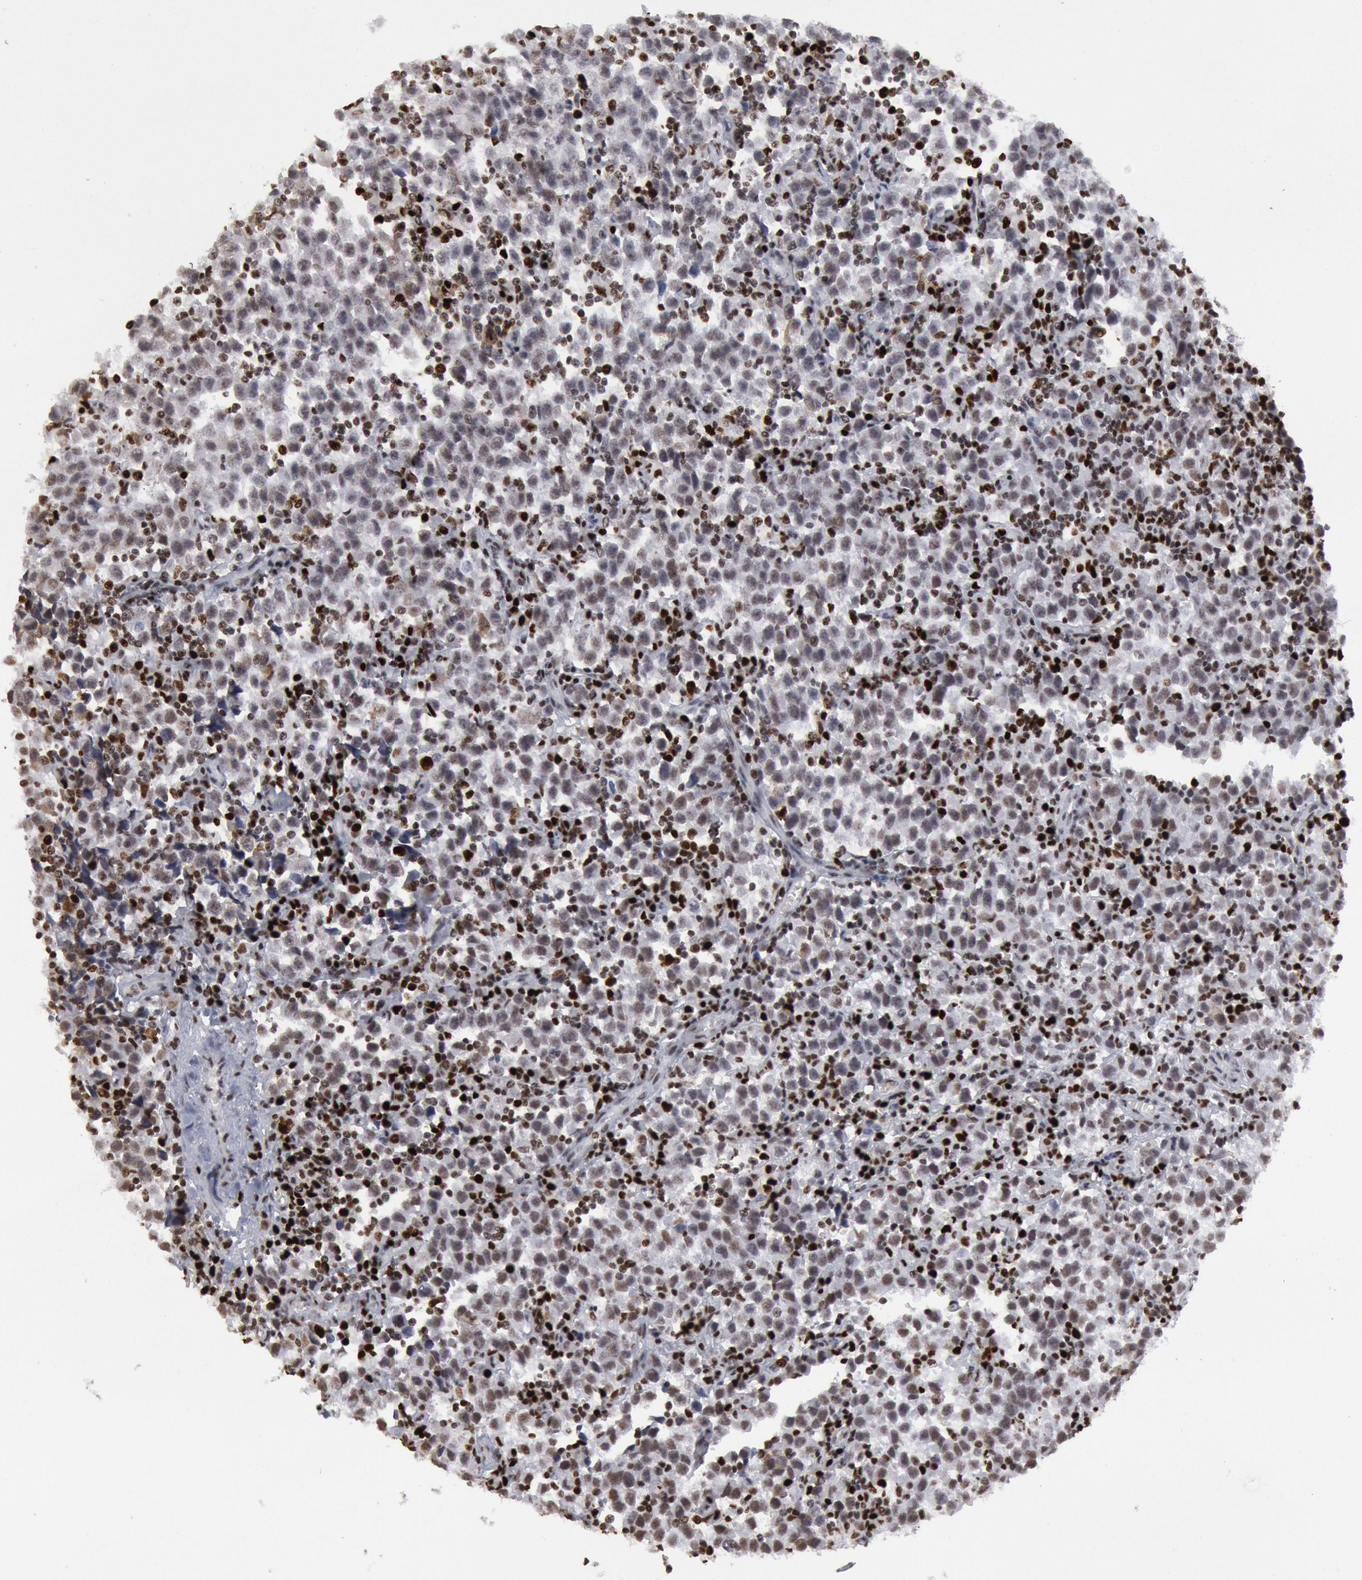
{"staining": {"intensity": "weak", "quantity": "25%-75%", "location": "cytoplasmic/membranous,nuclear"}, "tissue": "testis cancer", "cell_type": "Tumor cells", "image_type": "cancer", "snomed": [{"axis": "morphology", "description": "Seminoma, NOS"}, {"axis": "topography", "description": "Testis"}], "caption": "Testis cancer (seminoma) stained for a protein displays weak cytoplasmic/membranous and nuclear positivity in tumor cells.", "gene": "SUB1", "patient": {"sex": "male", "age": 35}}